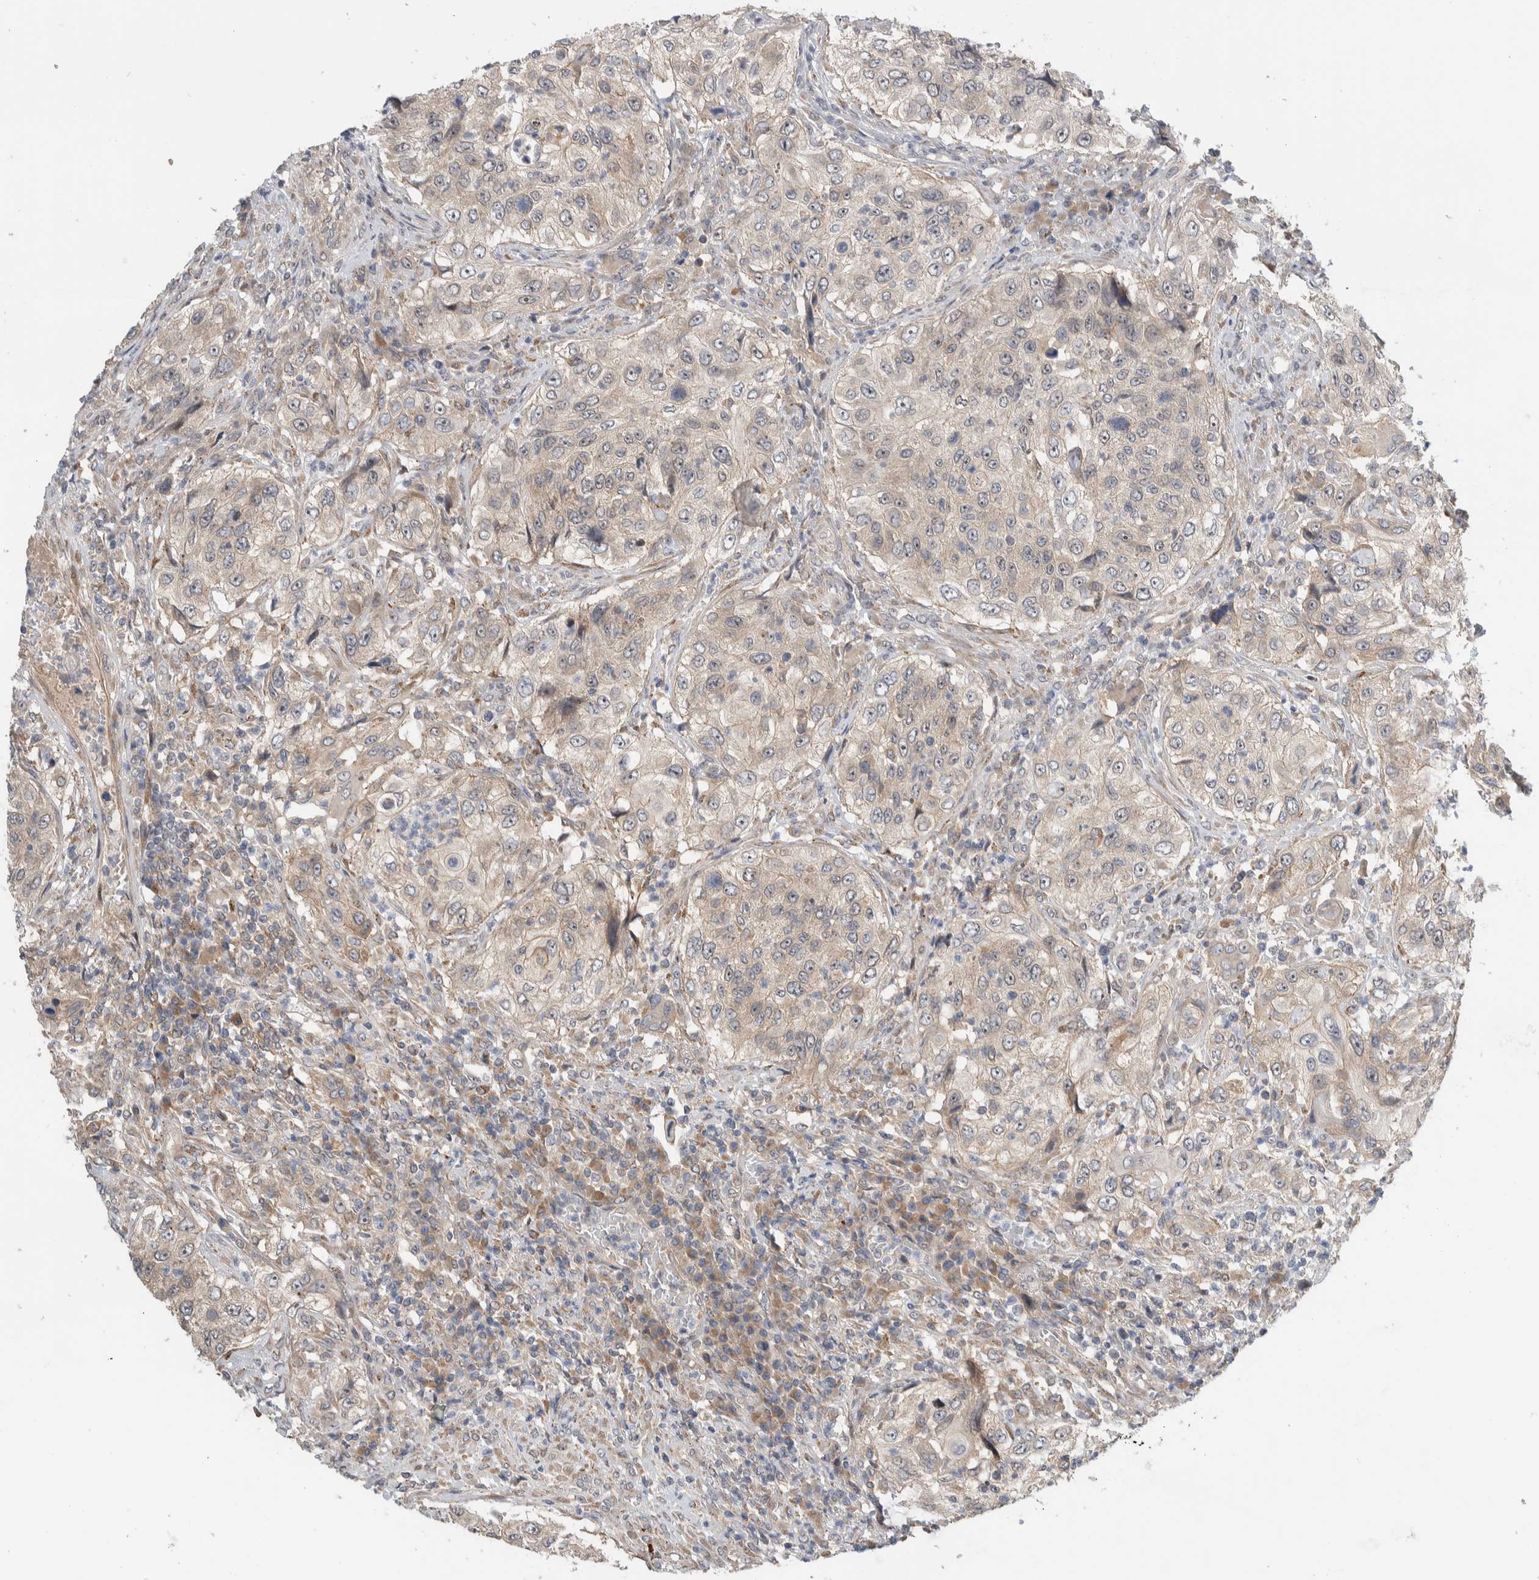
{"staining": {"intensity": "weak", "quantity": ">75%", "location": "cytoplasmic/membranous"}, "tissue": "urothelial cancer", "cell_type": "Tumor cells", "image_type": "cancer", "snomed": [{"axis": "morphology", "description": "Urothelial carcinoma, High grade"}, {"axis": "topography", "description": "Urinary bladder"}], "caption": "Weak cytoplasmic/membranous positivity is present in about >75% of tumor cells in high-grade urothelial carcinoma. (brown staining indicates protein expression, while blue staining denotes nuclei).", "gene": "MPRIP", "patient": {"sex": "female", "age": 60}}